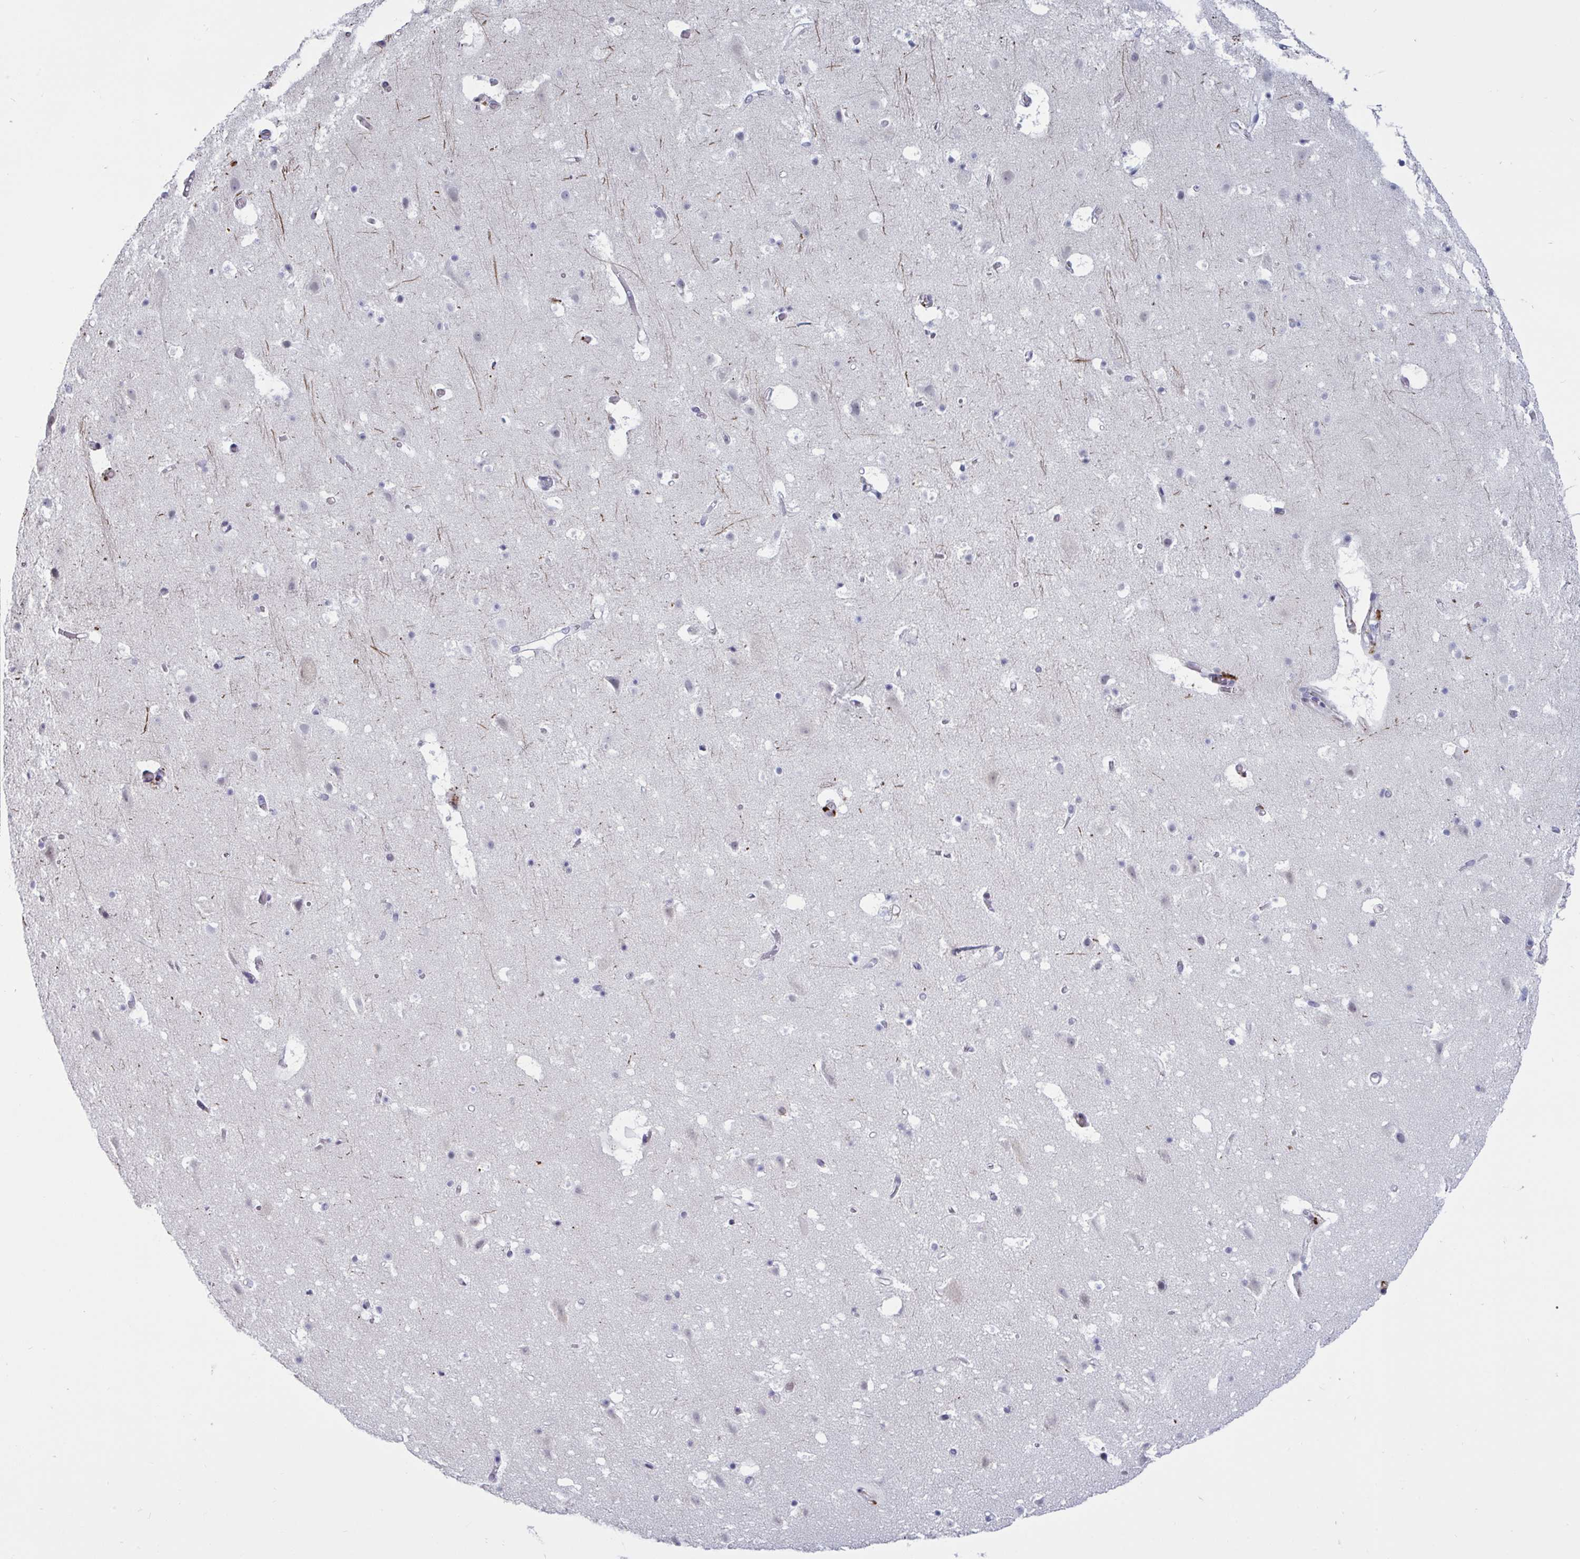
{"staining": {"intensity": "negative", "quantity": "none", "location": "none"}, "tissue": "cerebral cortex", "cell_type": "Endothelial cells", "image_type": "normal", "snomed": [{"axis": "morphology", "description": "Normal tissue, NOS"}, {"axis": "topography", "description": "Cerebral cortex"}], "caption": "Immunohistochemistry (IHC) of benign human cerebral cortex shows no positivity in endothelial cells. (IHC, brightfield microscopy, high magnification).", "gene": "TCEAL8", "patient": {"sex": "female", "age": 42}}